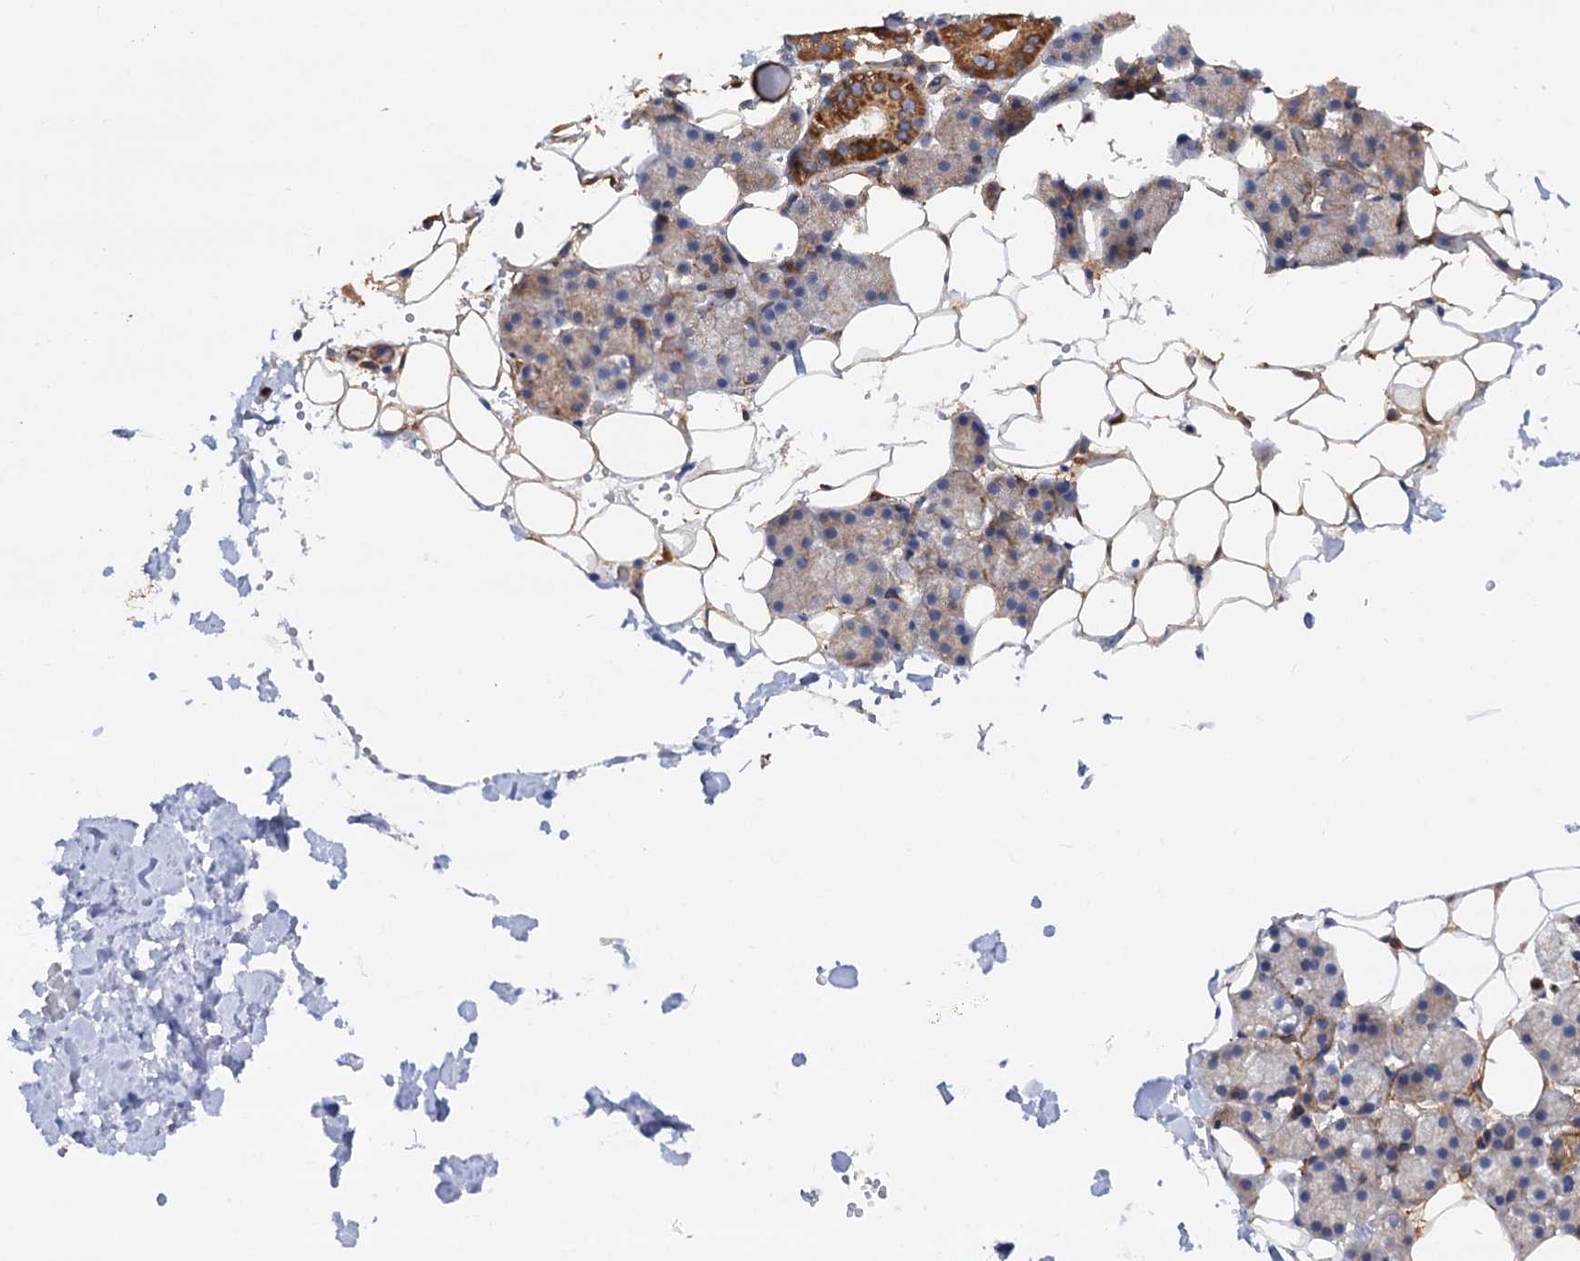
{"staining": {"intensity": "strong", "quantity": "<25%", "location": "cytoplasmic/membranous"}, "tissue": "salivary gland", "cell_type": "Glandular cells", "image_type": "normal", "snomed": [{"axis": "morphology", "description": "Normal tissue, NOS"}, {"axis": "topography", "description": "Salivary gland"}], "caption": "IHC staining of normal salivary gland, which reveals medium levels of strong cytoplasmic/membranous expression in about <25% of glandular cells indicating strong cytoplasmic/membranous protein expression. The staining was performed using DAB (3,3'-diaminobenzidine) (brown) for protein detection and nuclei were counterstained in hematoxylin (blue).", "gene": "CSAD", "patient": {"sex": "female", "age": 33}}